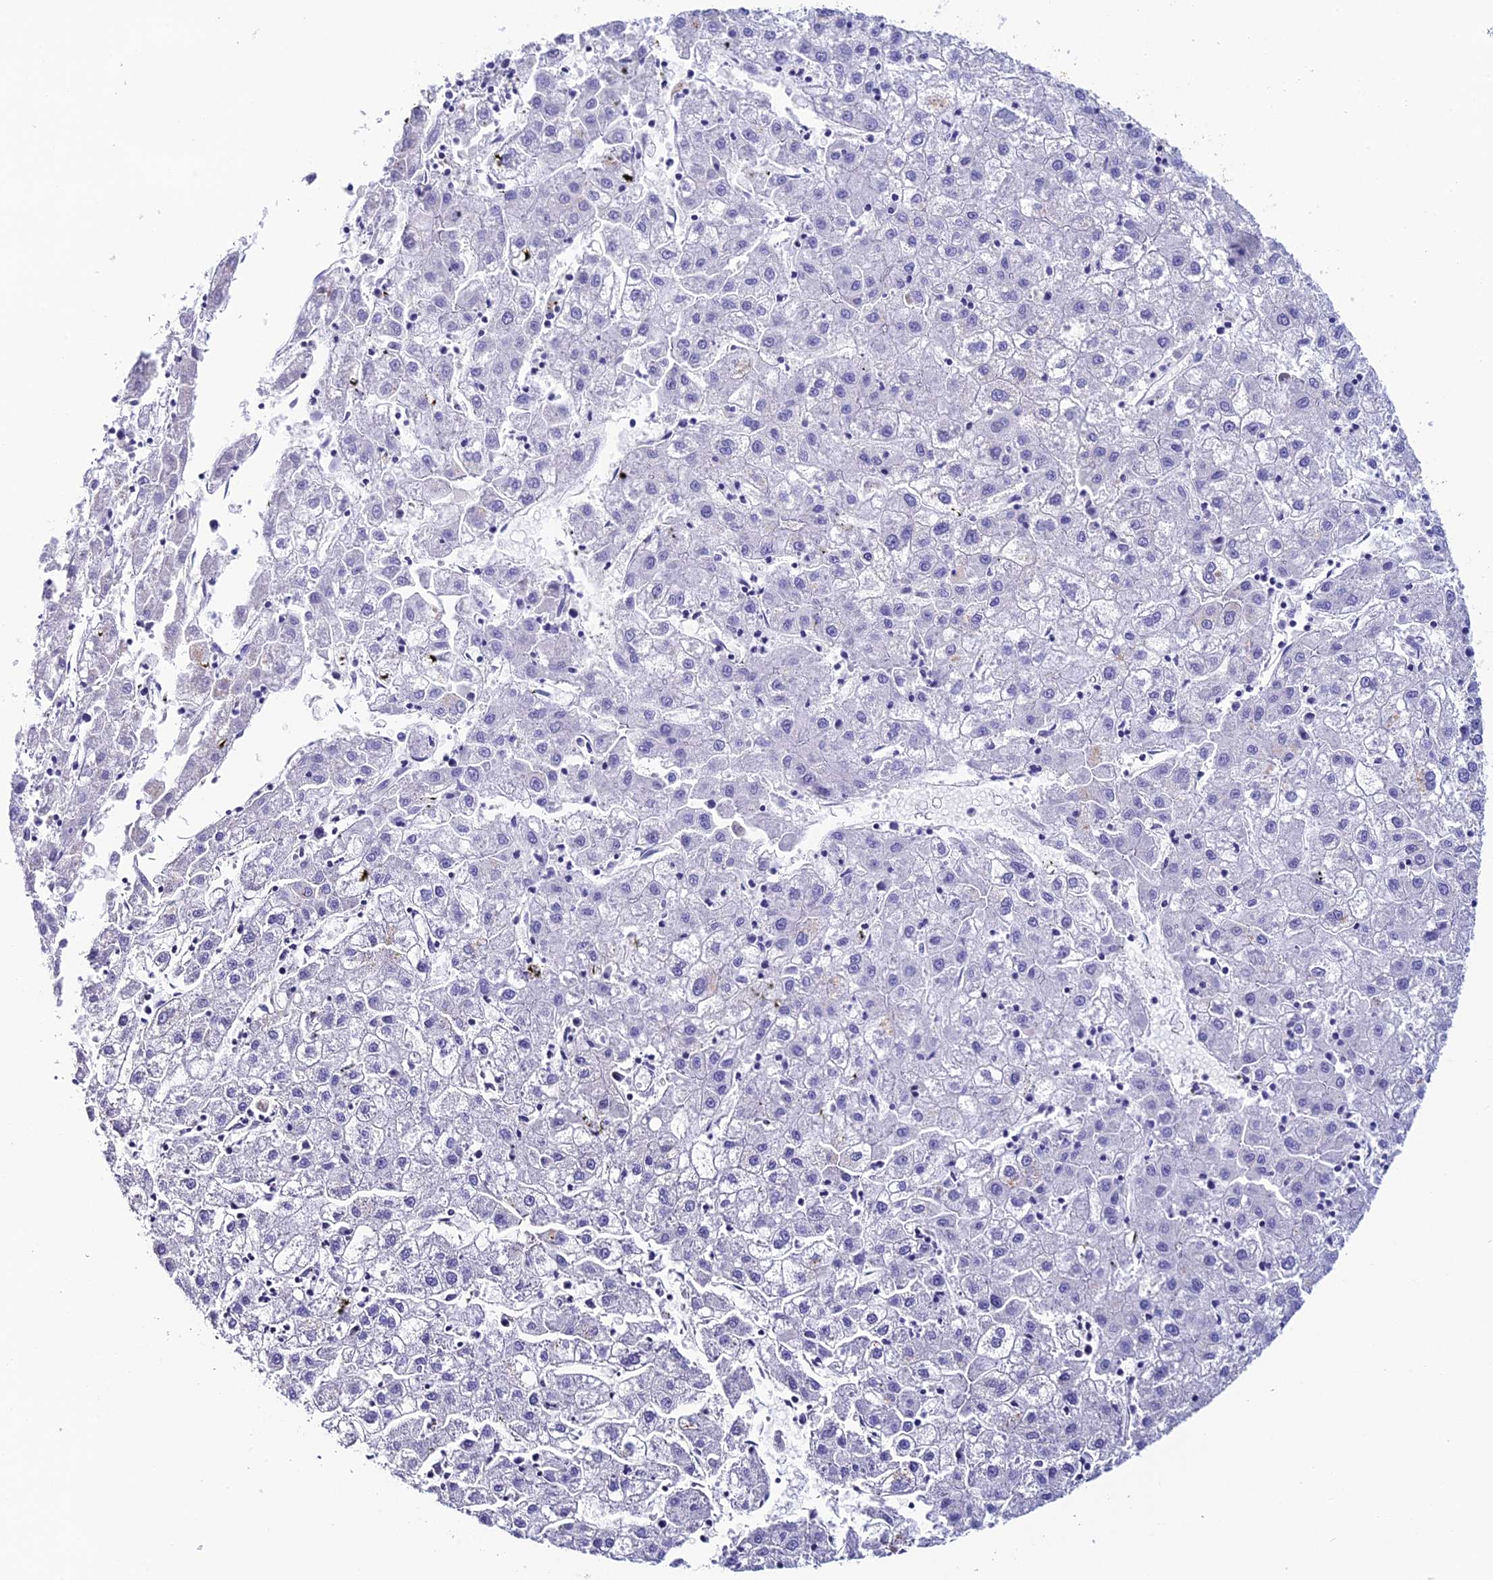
{"staining": {"intensity": "negative", "quantity": "none", "location": "none"}, "tissue": "liver cancer", "cell_type": "Tumor cells", "image_type": "cancer", "snomed": [{"axis": "morphology", "description": "Carcinoma, Hepatocellular, NOS"}, {"axis": "topography", "description": "Liver"}], "caption": "IHC of liver cancer displays no positivity in tumor cells.", "gene": "C12orf29", "patient": {"sex": "male", "age": 72}}